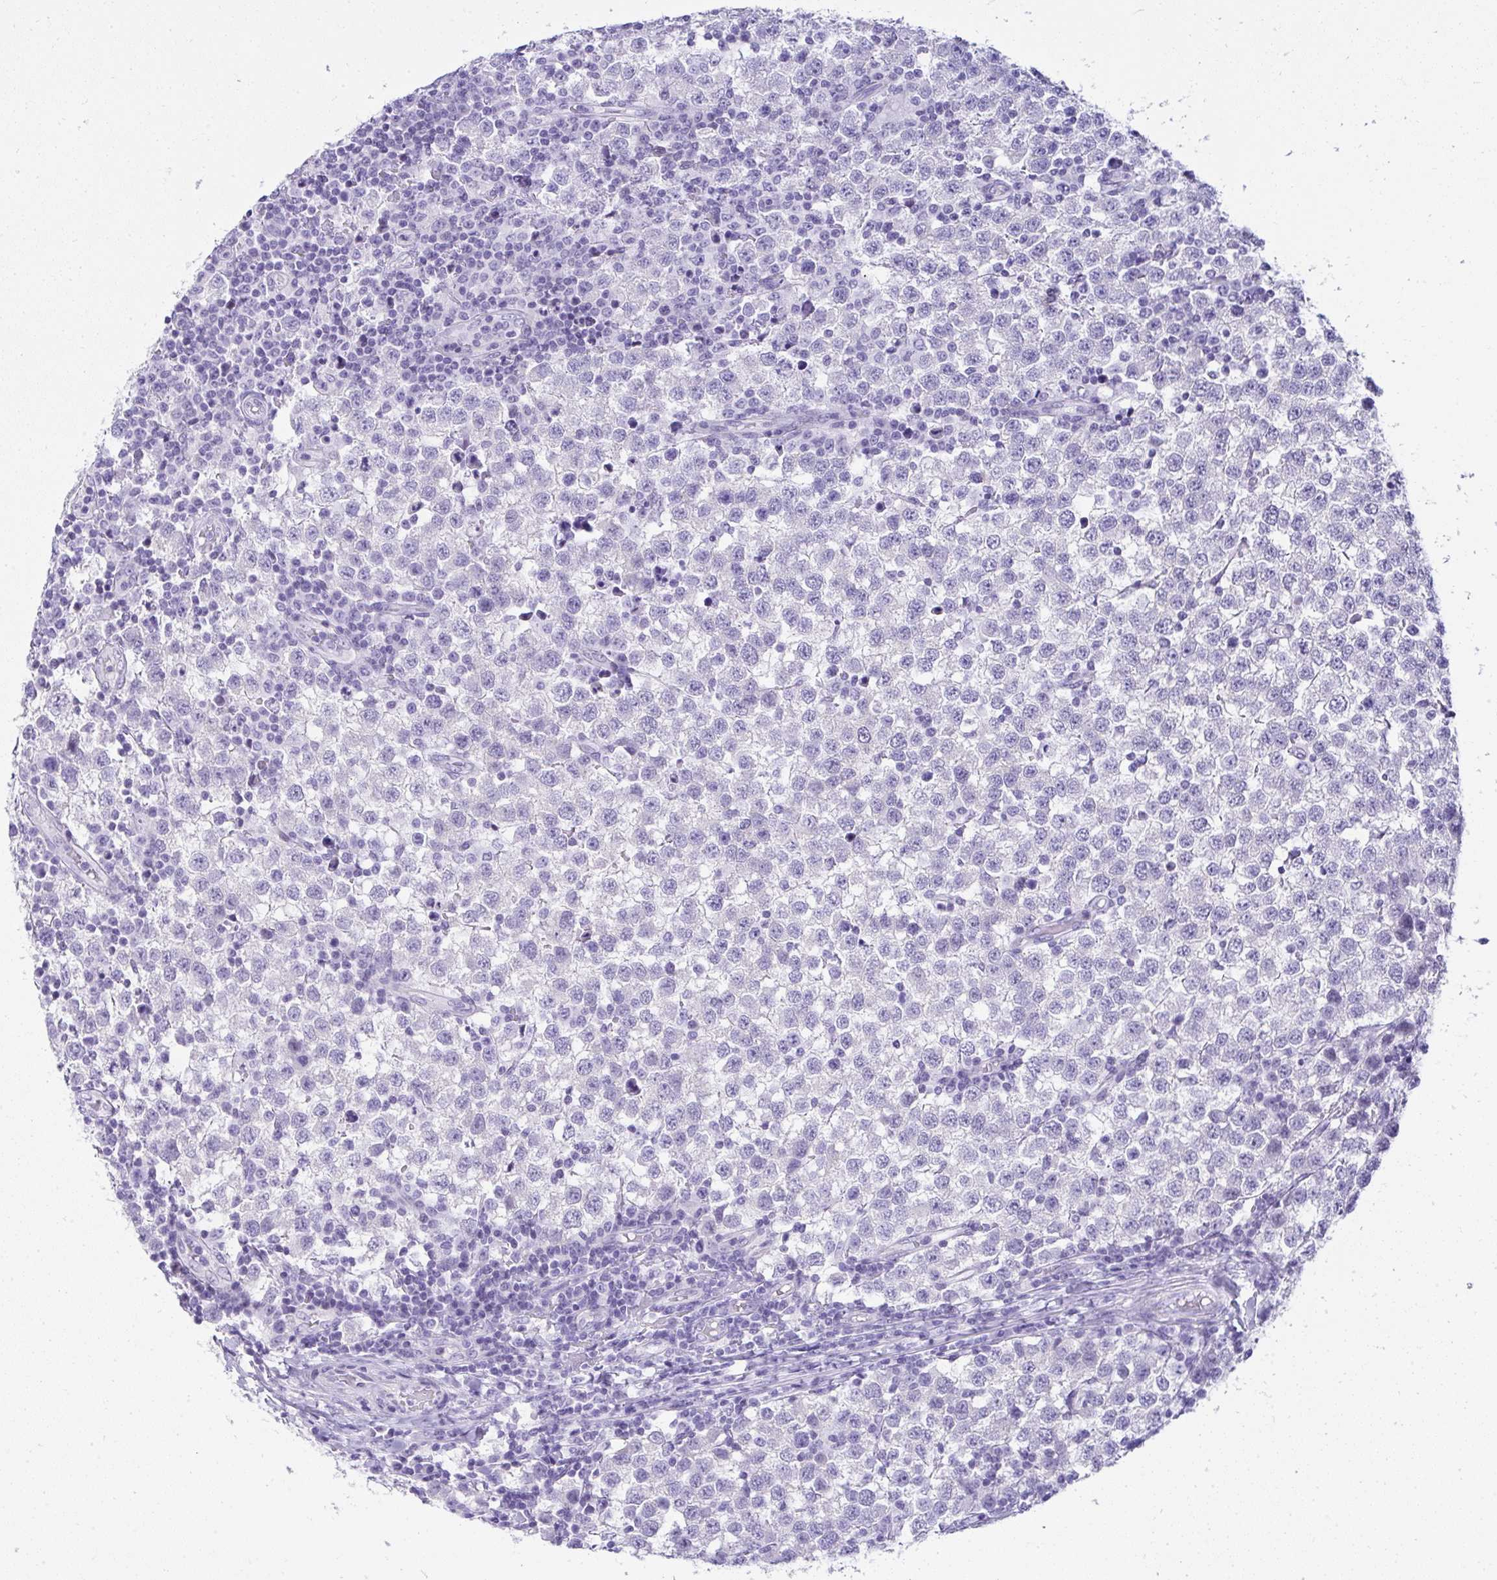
{"staining": {"intensity": "negative", "quantity": "none", "location": "none"}, "tissue": "testis cancer", "cell_type": "Tumor cells", "image_type": "cancer", "snomed": [{"axis": "morphology", "description": "Seminoma, NOS"}, {"axis": "topography", "description": "Testis"}], "caption": "The photomicrograph reveals no staining of tumor cells in testis cancer (seminoma).", "gene": "RNF183", "patient": {"sex": "male", "age": 34}}